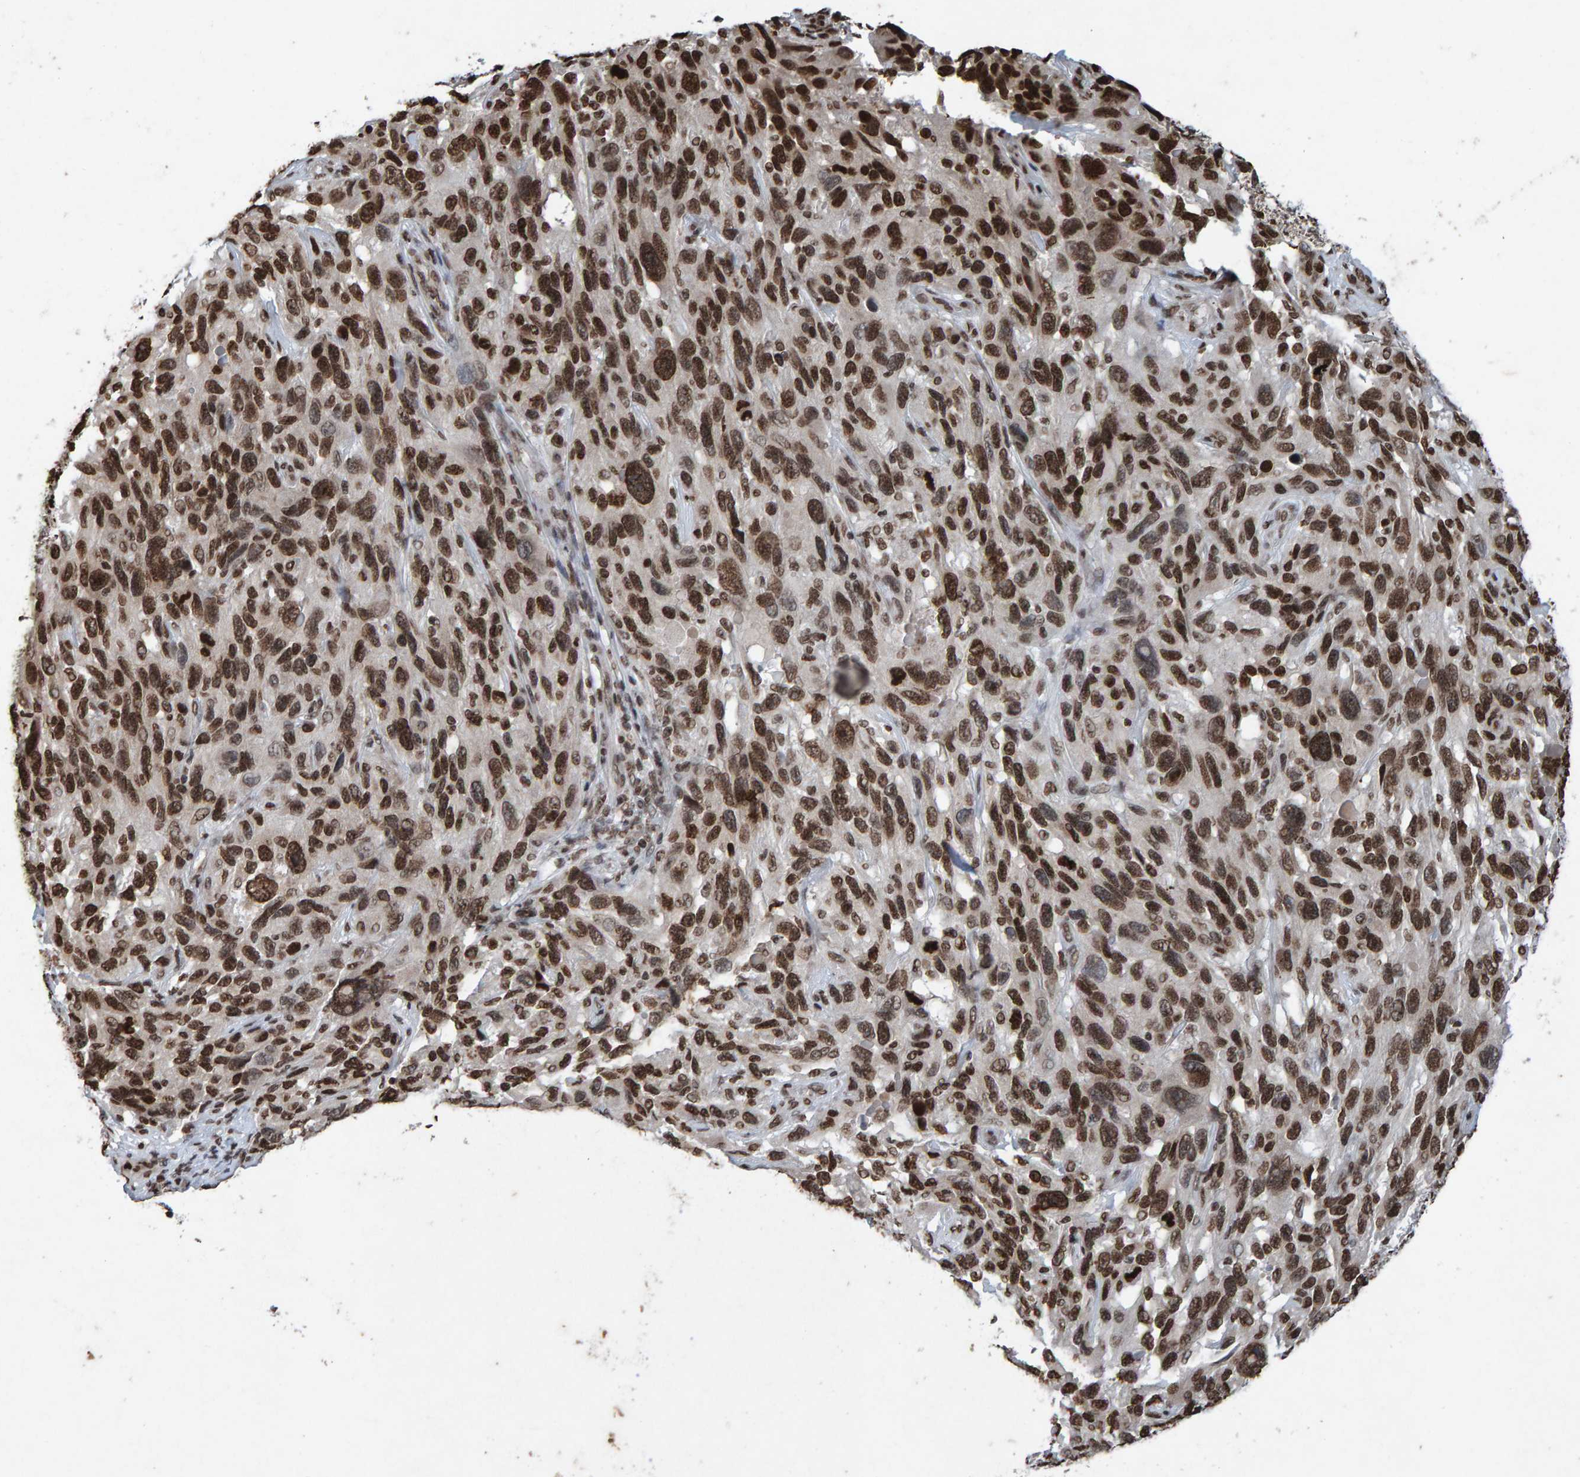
{"staining": {"intensity": "strong", "quantity": ">75%", "location": "nuclear"}, "tissue": "melanoma", "cell_type": "Tumor cells", "image_type": "cancer", "snomed": [{"axis": "morphology", "description": "Malignant melanoma, NOS"}, {"axis": "topography", "description": "Skin"}], "caption": "There is high levels of strong nuclear positivity in tumor cells of malignant melanoma, as demonstrated by immunohistochemical staining (brown color).", "gene": "H2AZ1", "patient": {"sex": "male", "age": 53}}